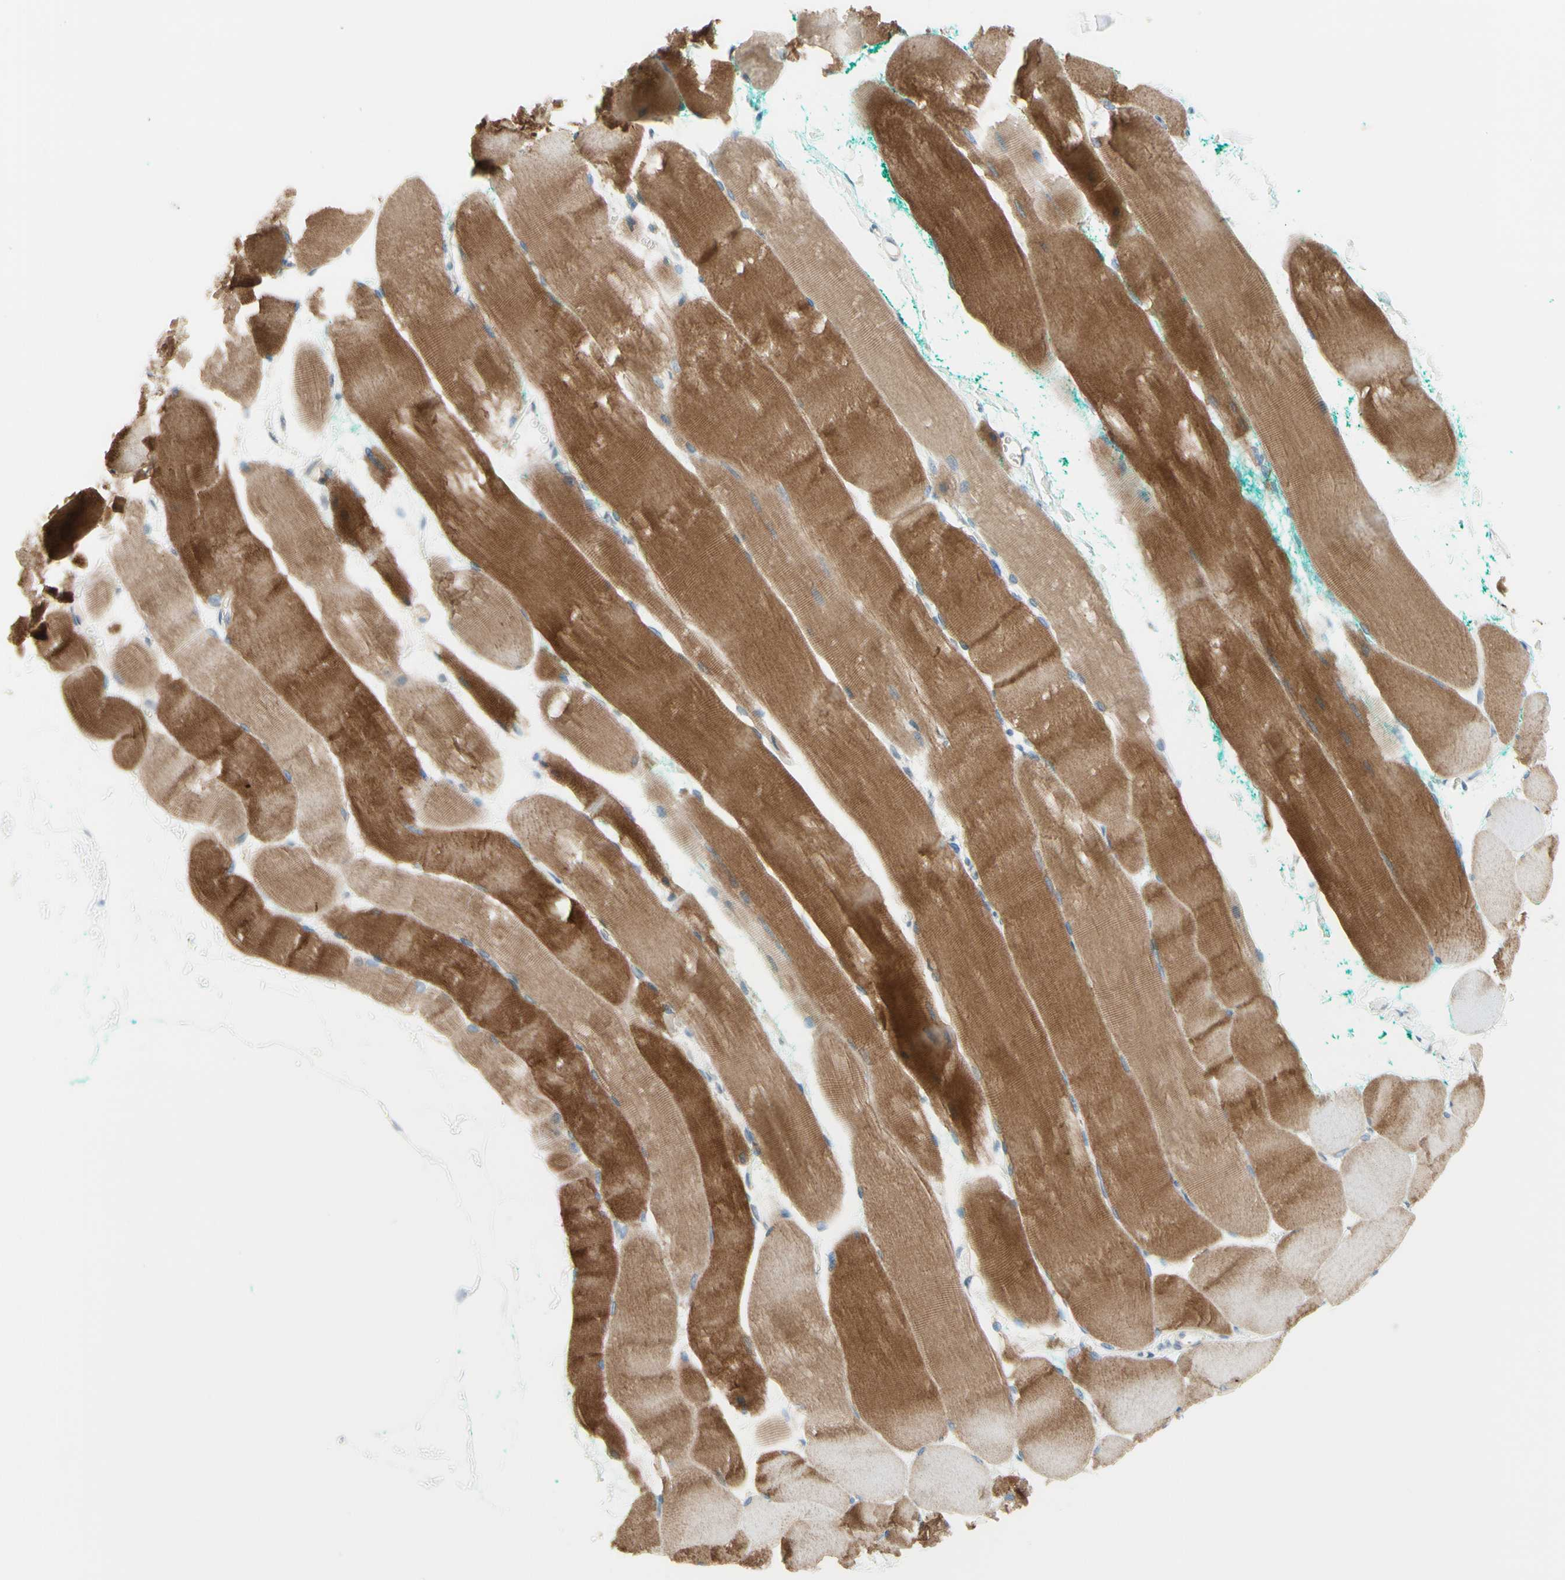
{"staining": {"intensity": "moderate", "quantity": ">75%", "location": "cytoplasmic/membranous"}, "tissue": "skeletal muscle", "cell_type": "Myocytes", "image_type": "normal", "snomed": [{"axis": "morphology", "description": "Normal tissue, NOS"}, {"axis": "morphology", "description": "Squamous cell carcinoma, NOS"}, {"axis": "topography", "description": "Skeletal muscle"}], "caption": "The image displays immunohistochemical staining of unremarkable skeletal muscle. There is moderate cytoplasmic/membranous positivity is identified in approximately >75% of myocytes.", "gene": "JPH1", "patient": {"sex": "male", "age": 51}}